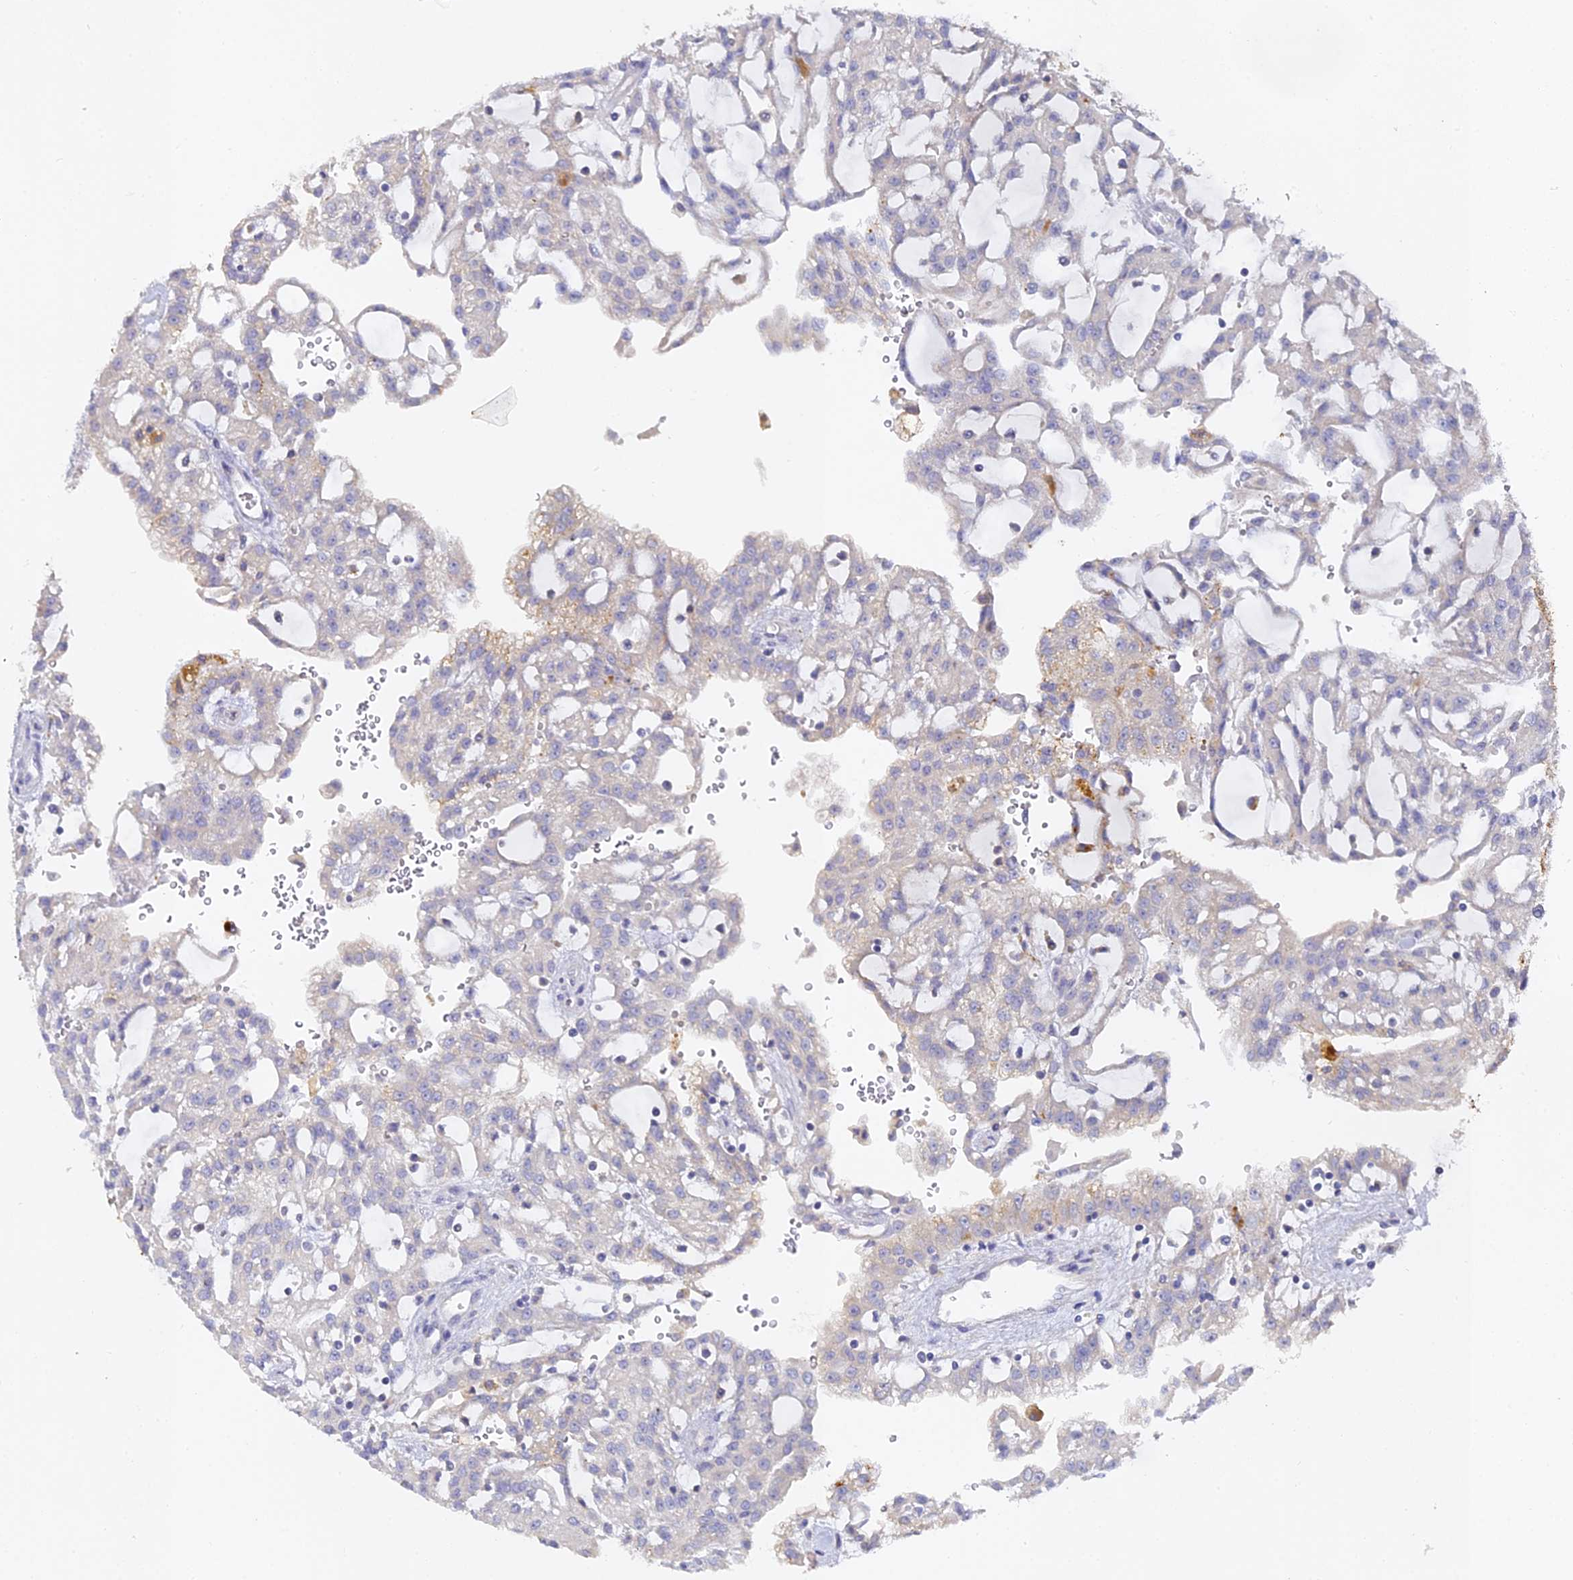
{"staining": {"intensity": "negative", "quantity": "none", "location": "none"}, "tissue": "renal cancer", "cell_type": "Tumor cells", "image_type": "cancer", "snomed": [{"axis": "morphology", "description": "Adenocarcinoma, NOS"}, {"axis": "topography", "description": "Kidney"}], "caption": "This photomicrograph is of renal cancer stained with IHC to label a protein in brown with the nuclei are counter-stained blue. There is no positivity in tumor cells.", "gene": "DONSON", "patient": {"sex": "male", "age": 63}}